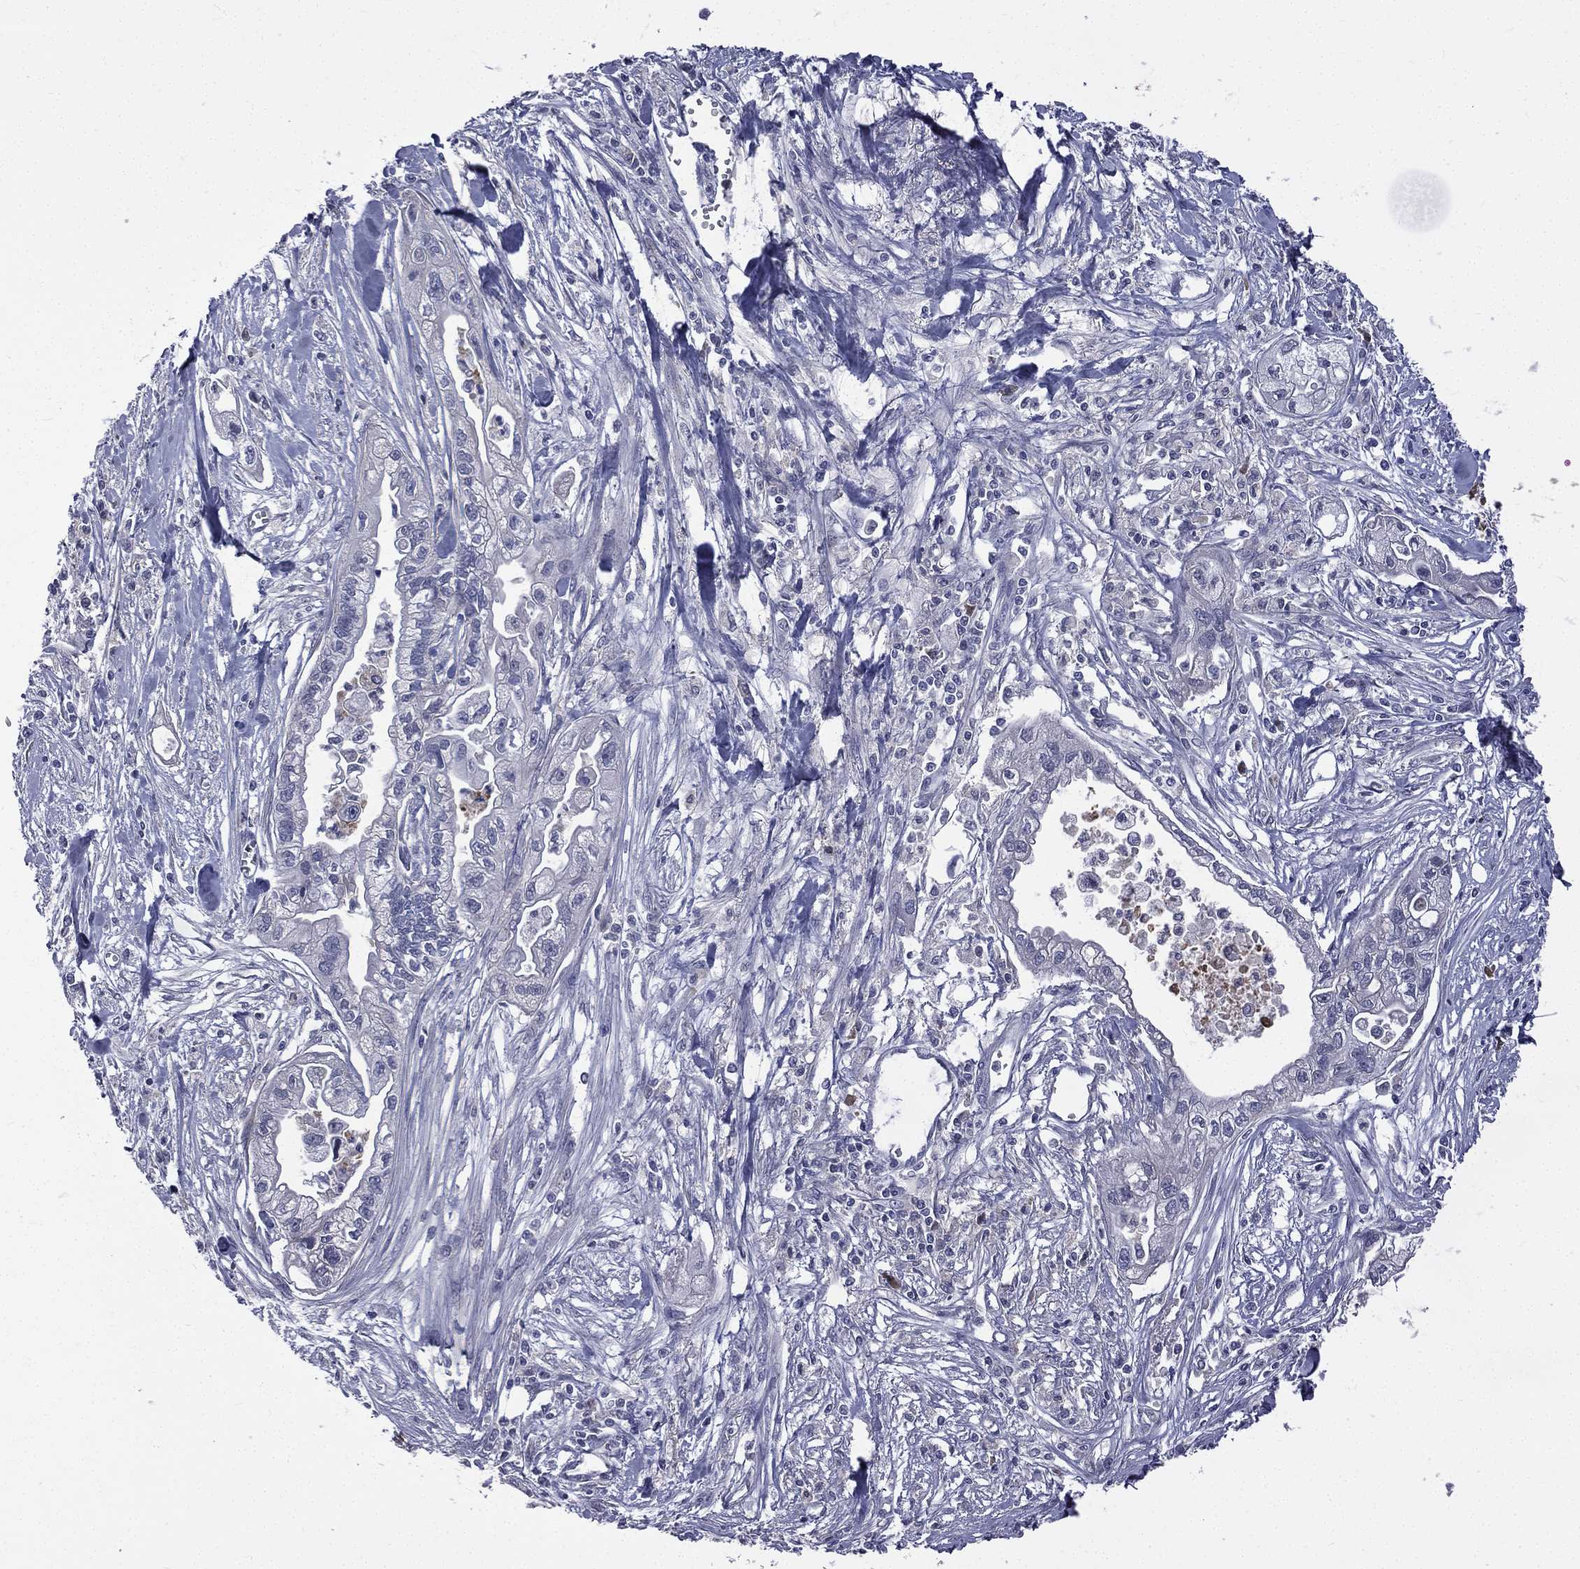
{"staining": {"intensity": "negative", "quantity": "none", "location": "none"}, "tissue": "pancreatic cancer", "cell_type": "Tumor cells", "image_type": "cancer", "snomed": [{"axis": "morphology", "description": "Adenocarcinoma, NOS"}, {"axis": "topography", "description": "Pancreas"}], "caption": "This is a histopathology image of immunohistochemistry (IHC) staining of pancreatic cancer (adenocarcinoma), which shows no staining in tumor cells.", "gene": "CA12", "patient": {"sex": "male", "age": 70}}